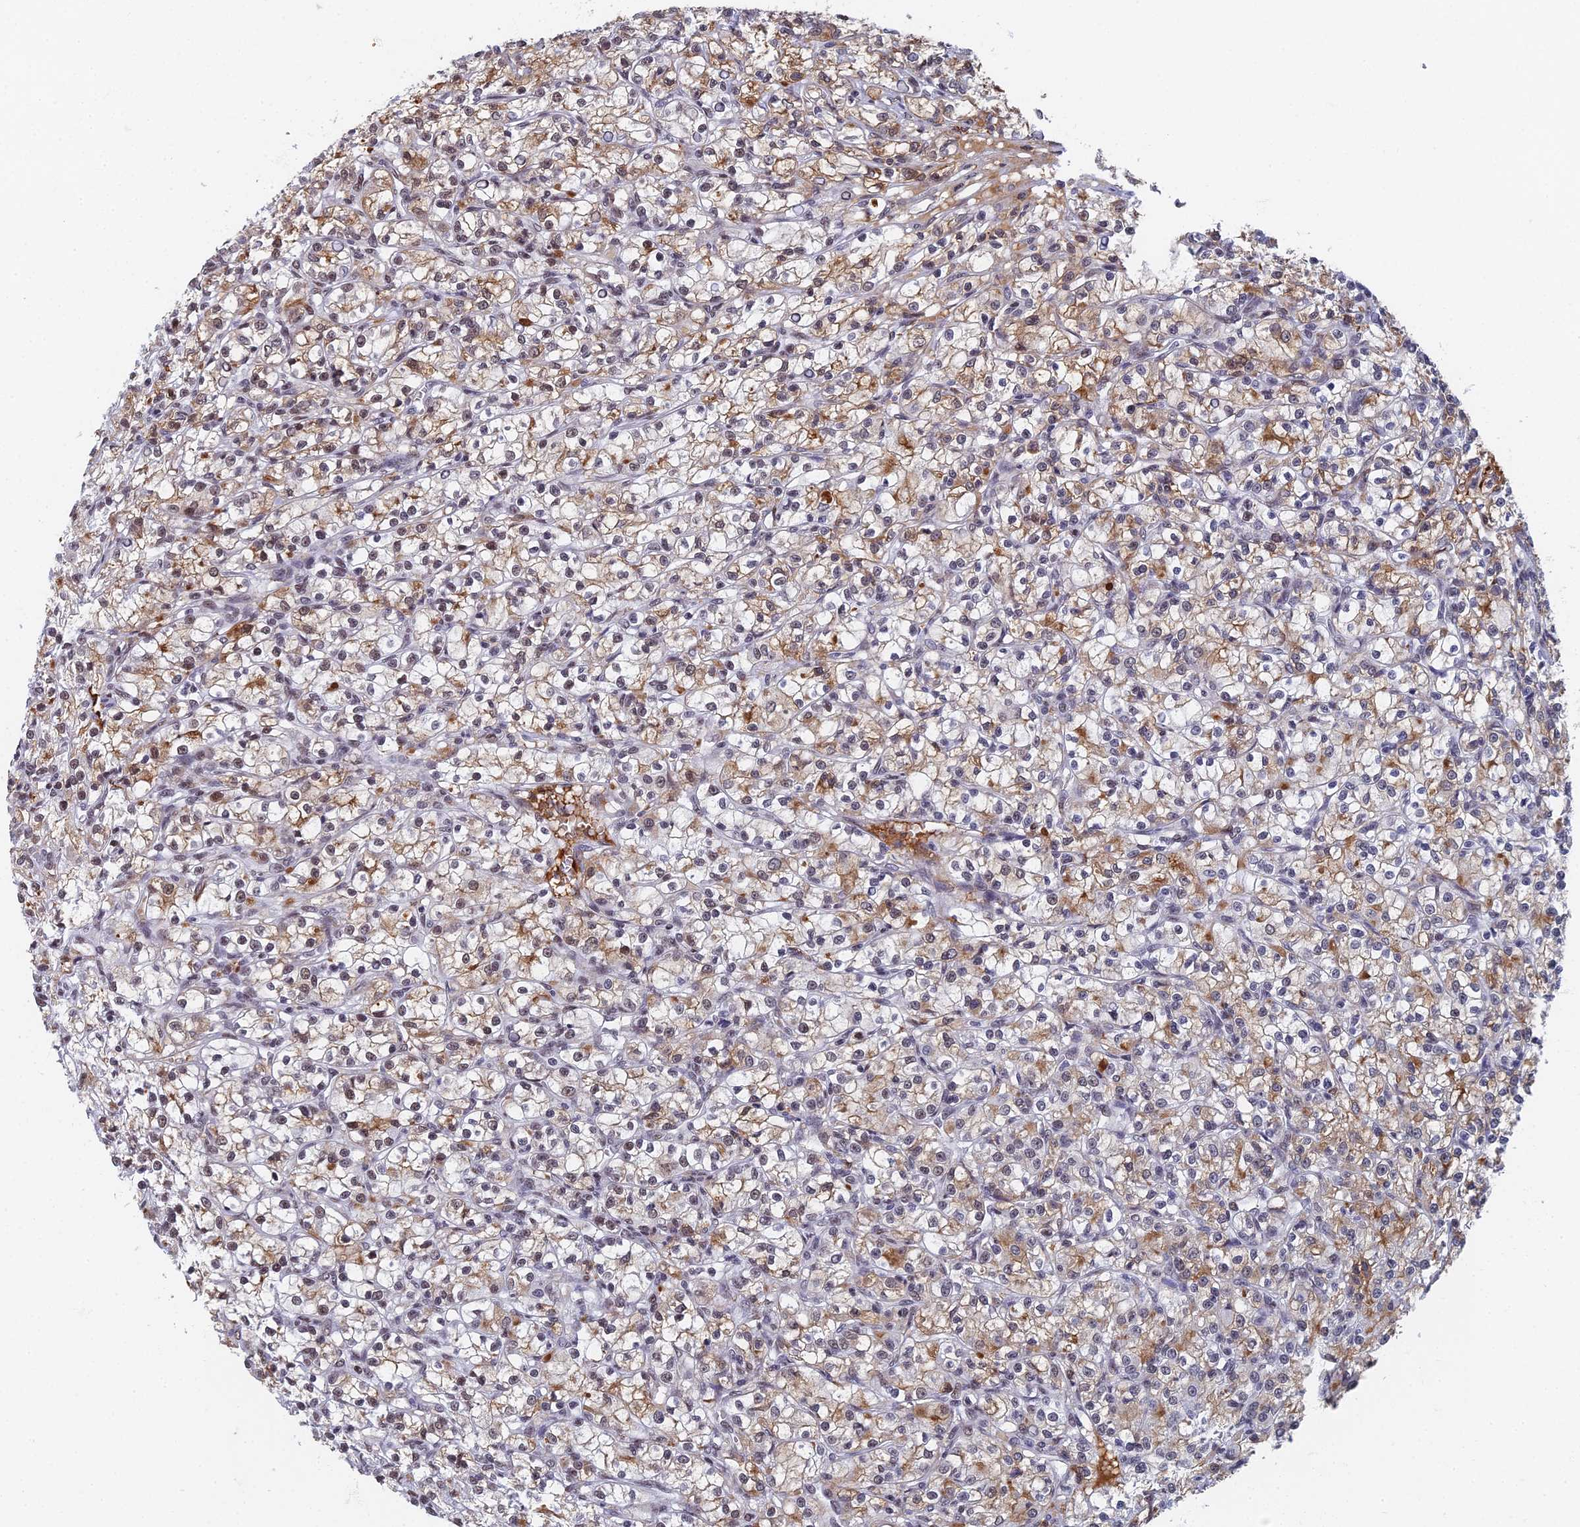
{"staining": {"intensity": "moderate", "quantity": "25%-75%", "location": "cytoplasmic/membranous"}, "tissue": "renal cancer", "cell_type": "Tumor cells", "image_type": "cancer", "snomed": [{"axis": "morphology", "description": "Adenocarcinoma, NOS"}, {"axis": "topography", "description": "Kidney"}], "caption": "Protein analysis of renal cancer tissue demonstrates moderate cytoplasmic/membranous expression in about 25%-75% of tumor cells.", "gene": "TAF13", "patient": {"sex": "female", "age": 59}}